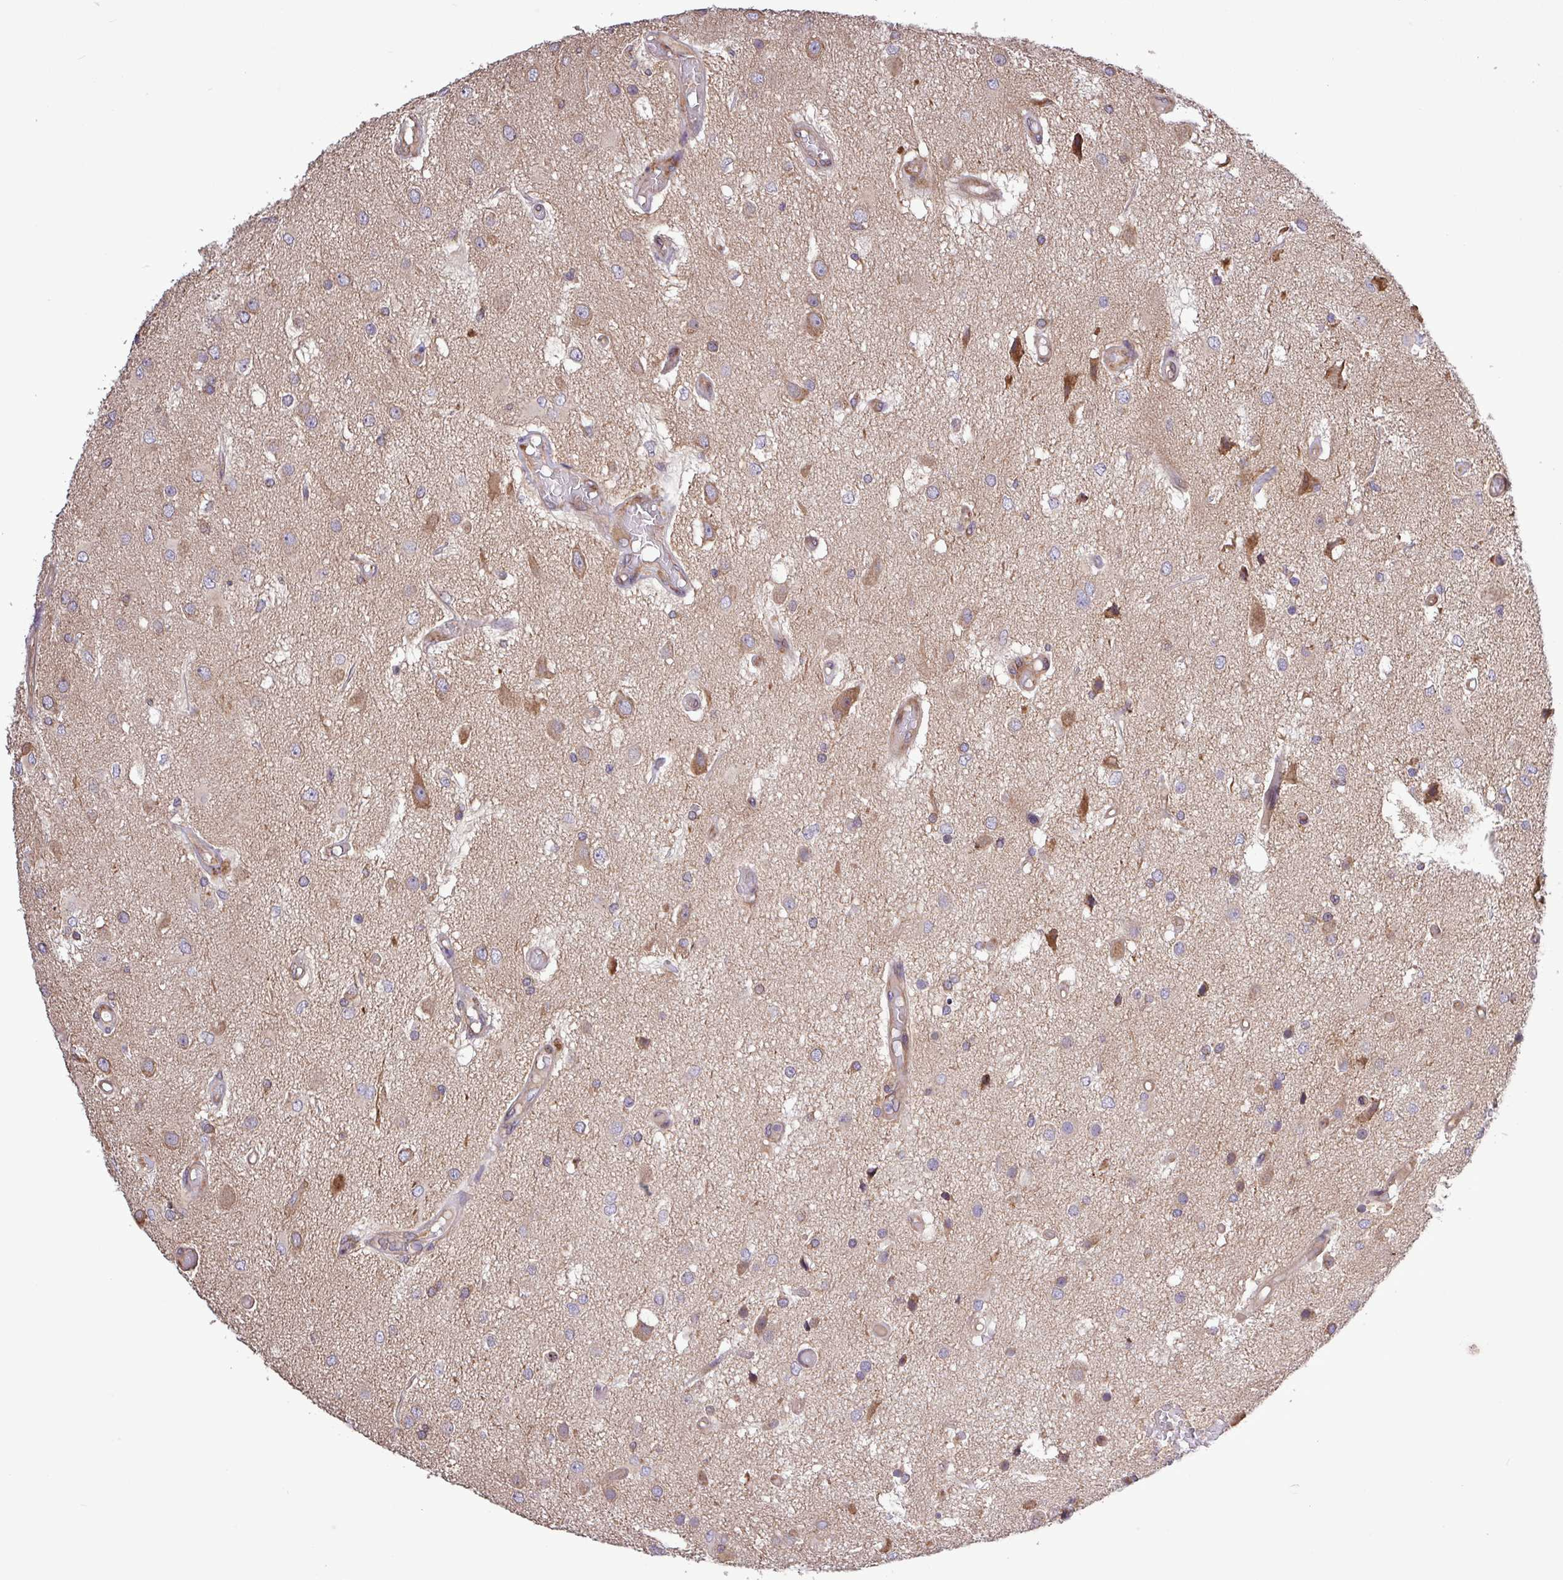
{"staining": {"intensity": "weak", "quantity": "25%-75%", "location": "cytoplasmic/membranous"}, "tissue": "glioma", "cell_type": "Tumor cells", "image_type": "cancer", "snomed": [{"axis": "morphology", "description": "Glioma, malignant, High grade"}, {"axis": "morphology", "description": "Glioblastoma, NOS"}, {"axis": "topography", "description": "Brain"}], "caption": "Glioma stained with a protein marker demonstrates weak staining in tumor cells.", "gene": "MEGF6", "patient": {"sex": "male", "age": 60}}